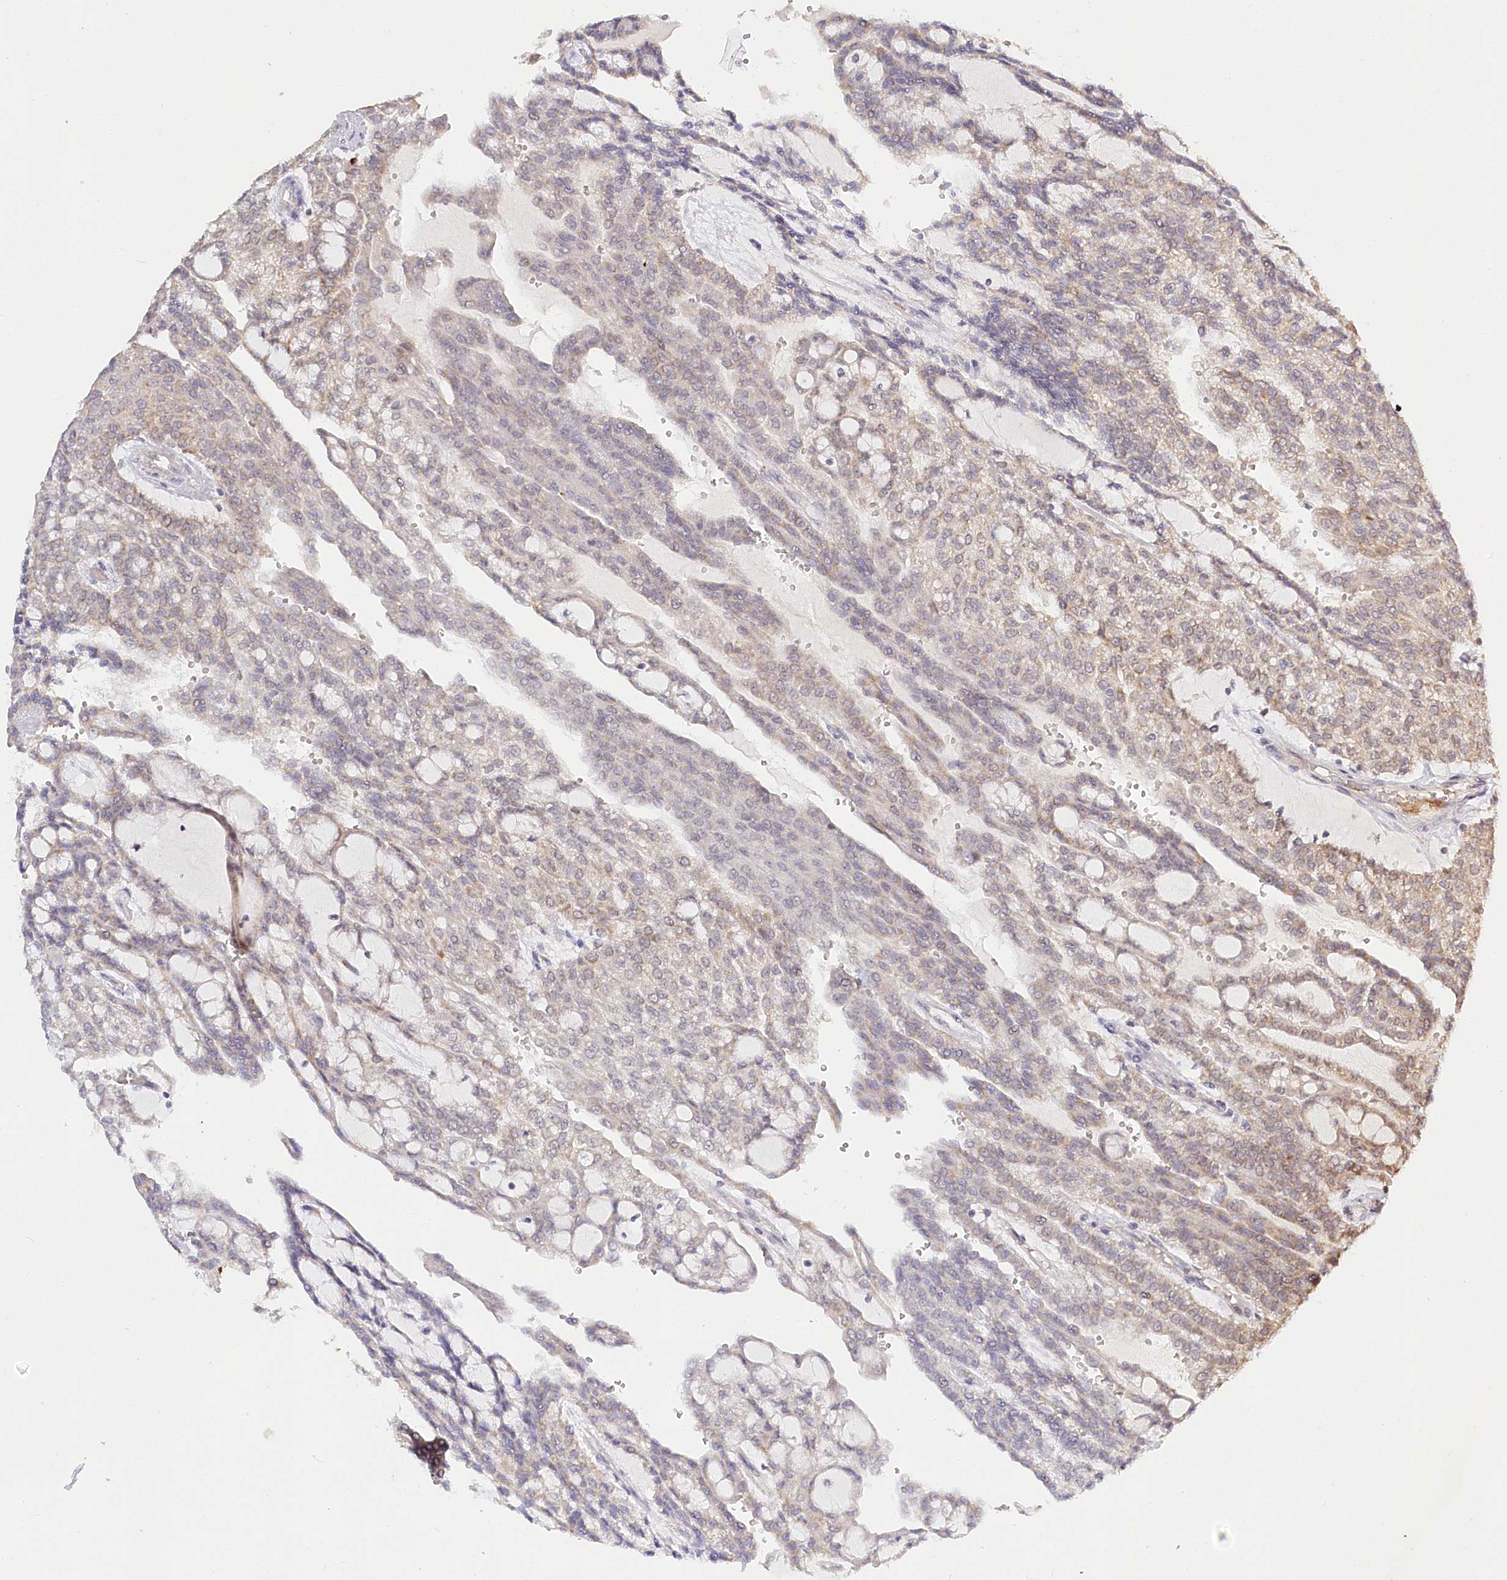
{"staining": {"intensity": "weak", "quantity": "25%-75%", "location": "cytoplasmic/membranous"}, "tissue": "renal cancer", "cell_type": "Tumor cells", "image_type": "cancer", "snomed": [{"axis": "morphology", "description": "Adenocarcinoma, NOS"}, {"axis": "topography", "description": "Kidney"}], "caption": "A low amount of weak cytoplasmic/membranous expression is identified in about 25%-75% of tumor cells in renal cancer tissue.", "gene": "RTN4IP1", "patient": {"sex": "male", "age": 63}}